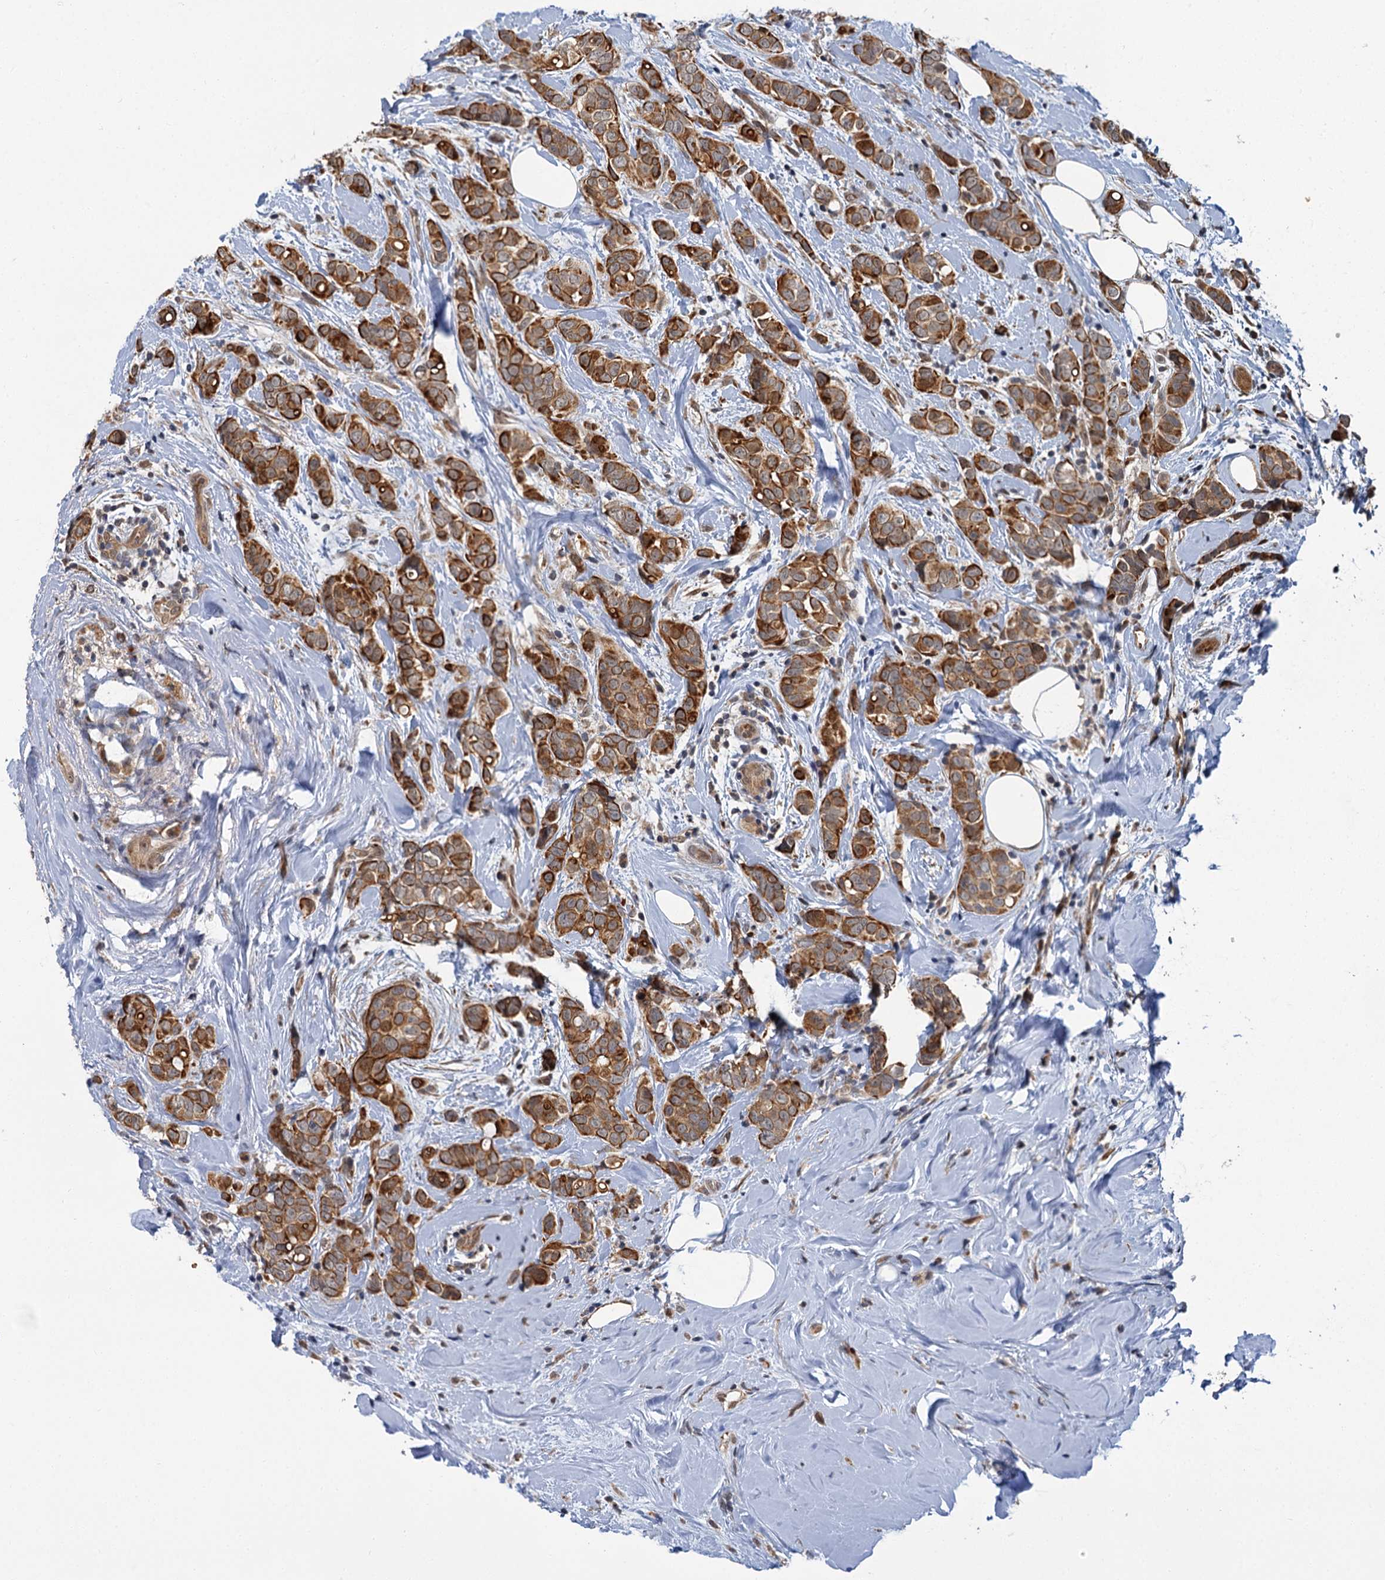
{"staining": {"intensity": "strong", "quantity": ">75%", "location": "cytoplasmic/membranous"}, "tissue": "breast cancer", "cell_type": "Tumor cells", "image_type": "cancer", "snomed": [{"axis": "morphology", "description": "Lobular carcinoma"}, {"axis": "topography", "description": "Breast"}], "caption": "Lobular carcinoma (breast) tissue exhibits strong cytoplasmic/membranous positivity in about >75% of tumor cells", "gene": "APBA2", "patient": {"sex": "female", "age": 51}}